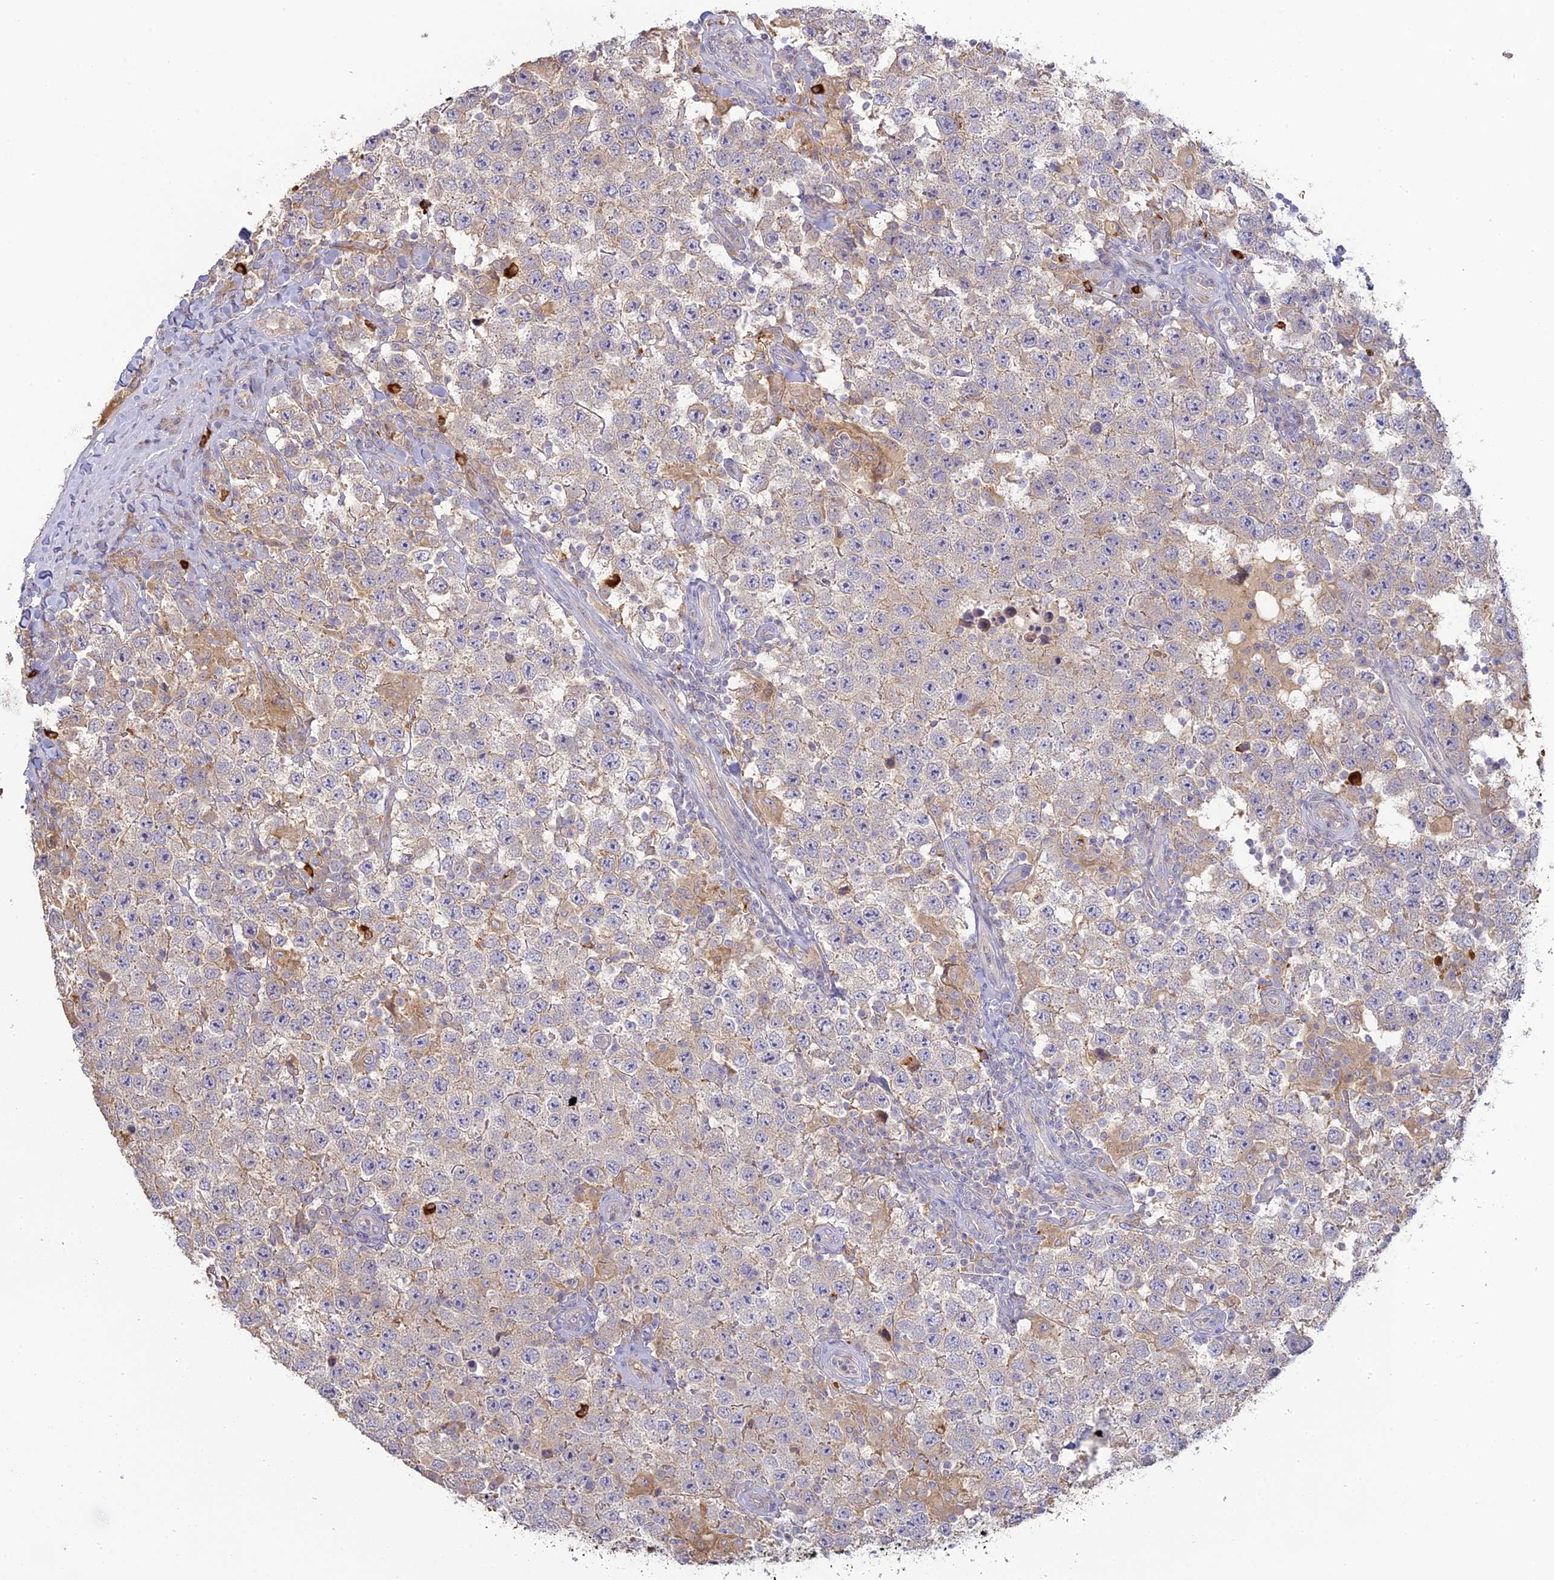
{"staining": {"intensity": "weak", "quantity": "<25%", "location": "cytoplasmic/membranous"}, "tissue": "testis cancer", "cell_type": "Tumor cells", "image_type": "cancer", "snomed": [{"axis": "morphology", "description": "Normal tissue, NOS"}, {"axis": "morphology", "description": "Urothelial carcinoma, High grade"}, {"axis": "morphology", "description": "Seminoma, NOS"}, {"axis": "morphology", "description": "Carcinoma, Embryonal, NOS"}, {"axis": "topography", "description": "Urinary bladder"}, {"axis": "topography", "description": "Testis"}], "caption": "Tumor cells show no significant expression in testis cancer.", "gene": "SFT2D2", "patient": {"sex": "male", "age": 41}}